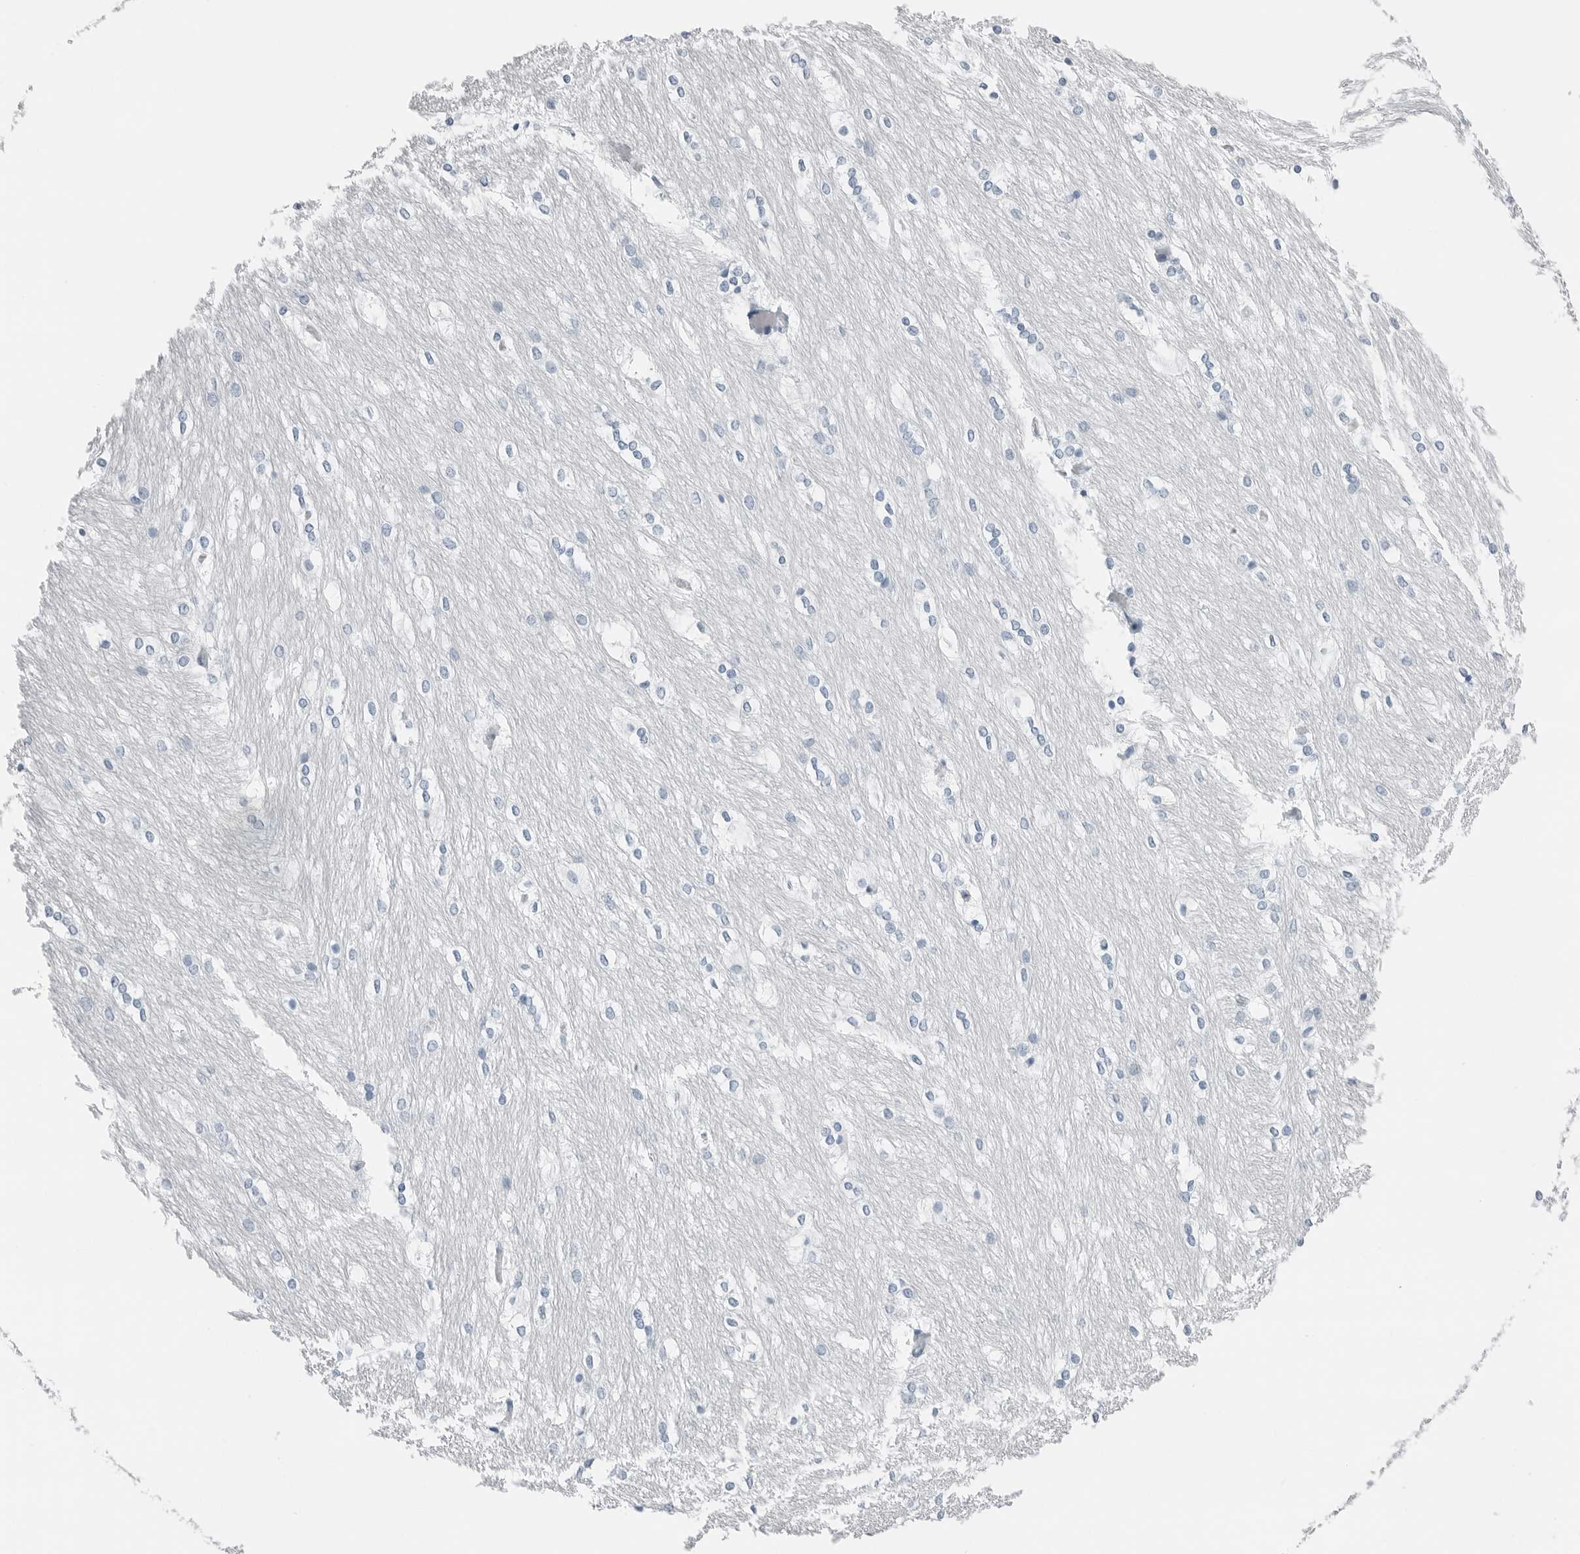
{"staining": {"intensity": "negative", "quantity": "none", "location": "none"}, "tissue": "caudate", "cell_type": "Glial cells", "image_type": "normal", "snomed": [{"axis": "morphology", "description": "Normal tissue, NOS"}, {"axis": "topography", "description": "Lateral ventricle wall"}], "caption": "The image displays no staining of glial cells in unremarkable caudate.", "gene": "SLPI", "patient": {"sex": "female", "age": 19}}